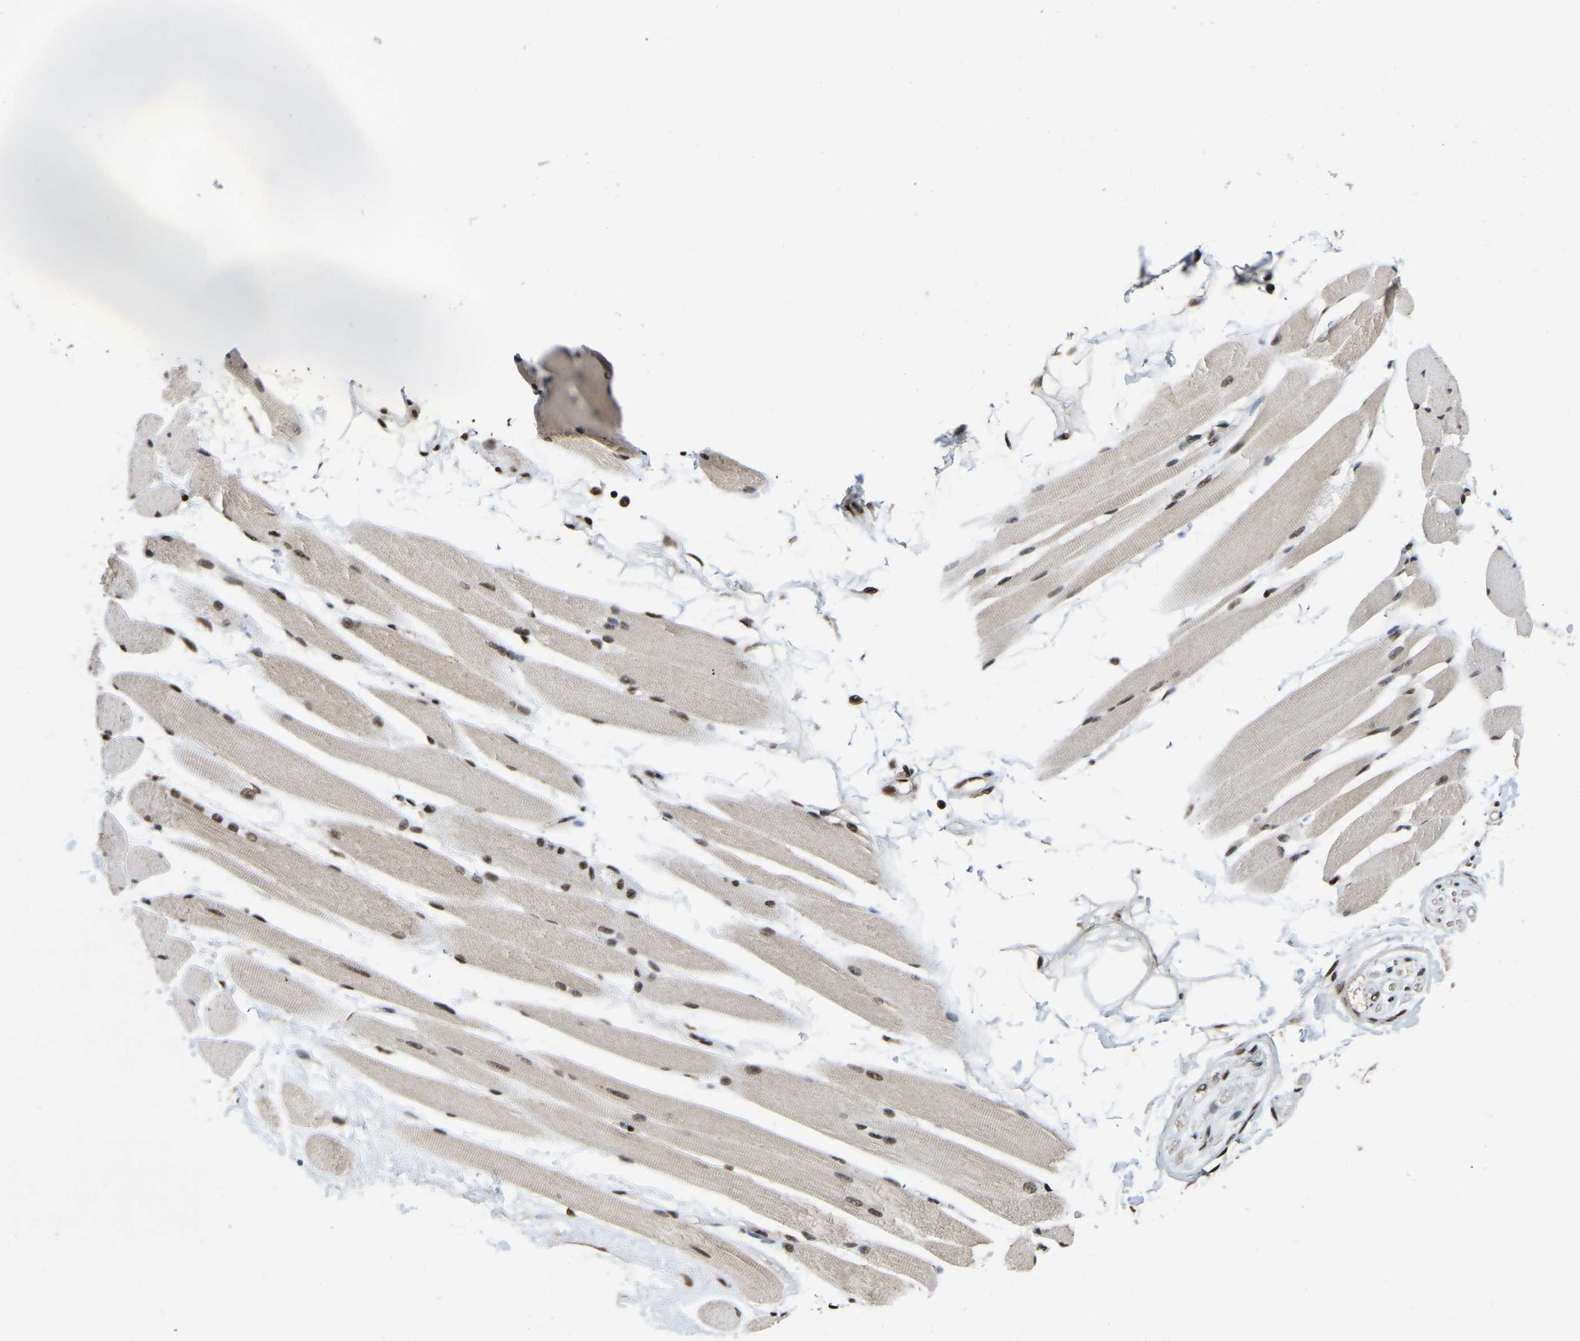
{"staining": {"intensity": "moderate", "quantity": ">75%", "location": "nuclear"}, "tissue": "skeletal muscle", "cell_type": "Myocytes", "image_type": "normal", "snomed": [{"axis": "morphology", "description": "Normal tissue, NOS"}, {"axis": "topography", "description": "Skeletal muscle"}, {"axis": "topography", "description": "Peripheral nerve tissue"}], "caption": "The micrograph demonstrates a brown stain indicating the presence of a protein in the nuclear of myocytes in skeletal muscle. (DAB (3,3'-diaminobenzidine) IHC, brown staining for protein, blue staining for nuclei).", "gene": "TBL1XR1", "patient": {"sex": "female", "age": 84}}